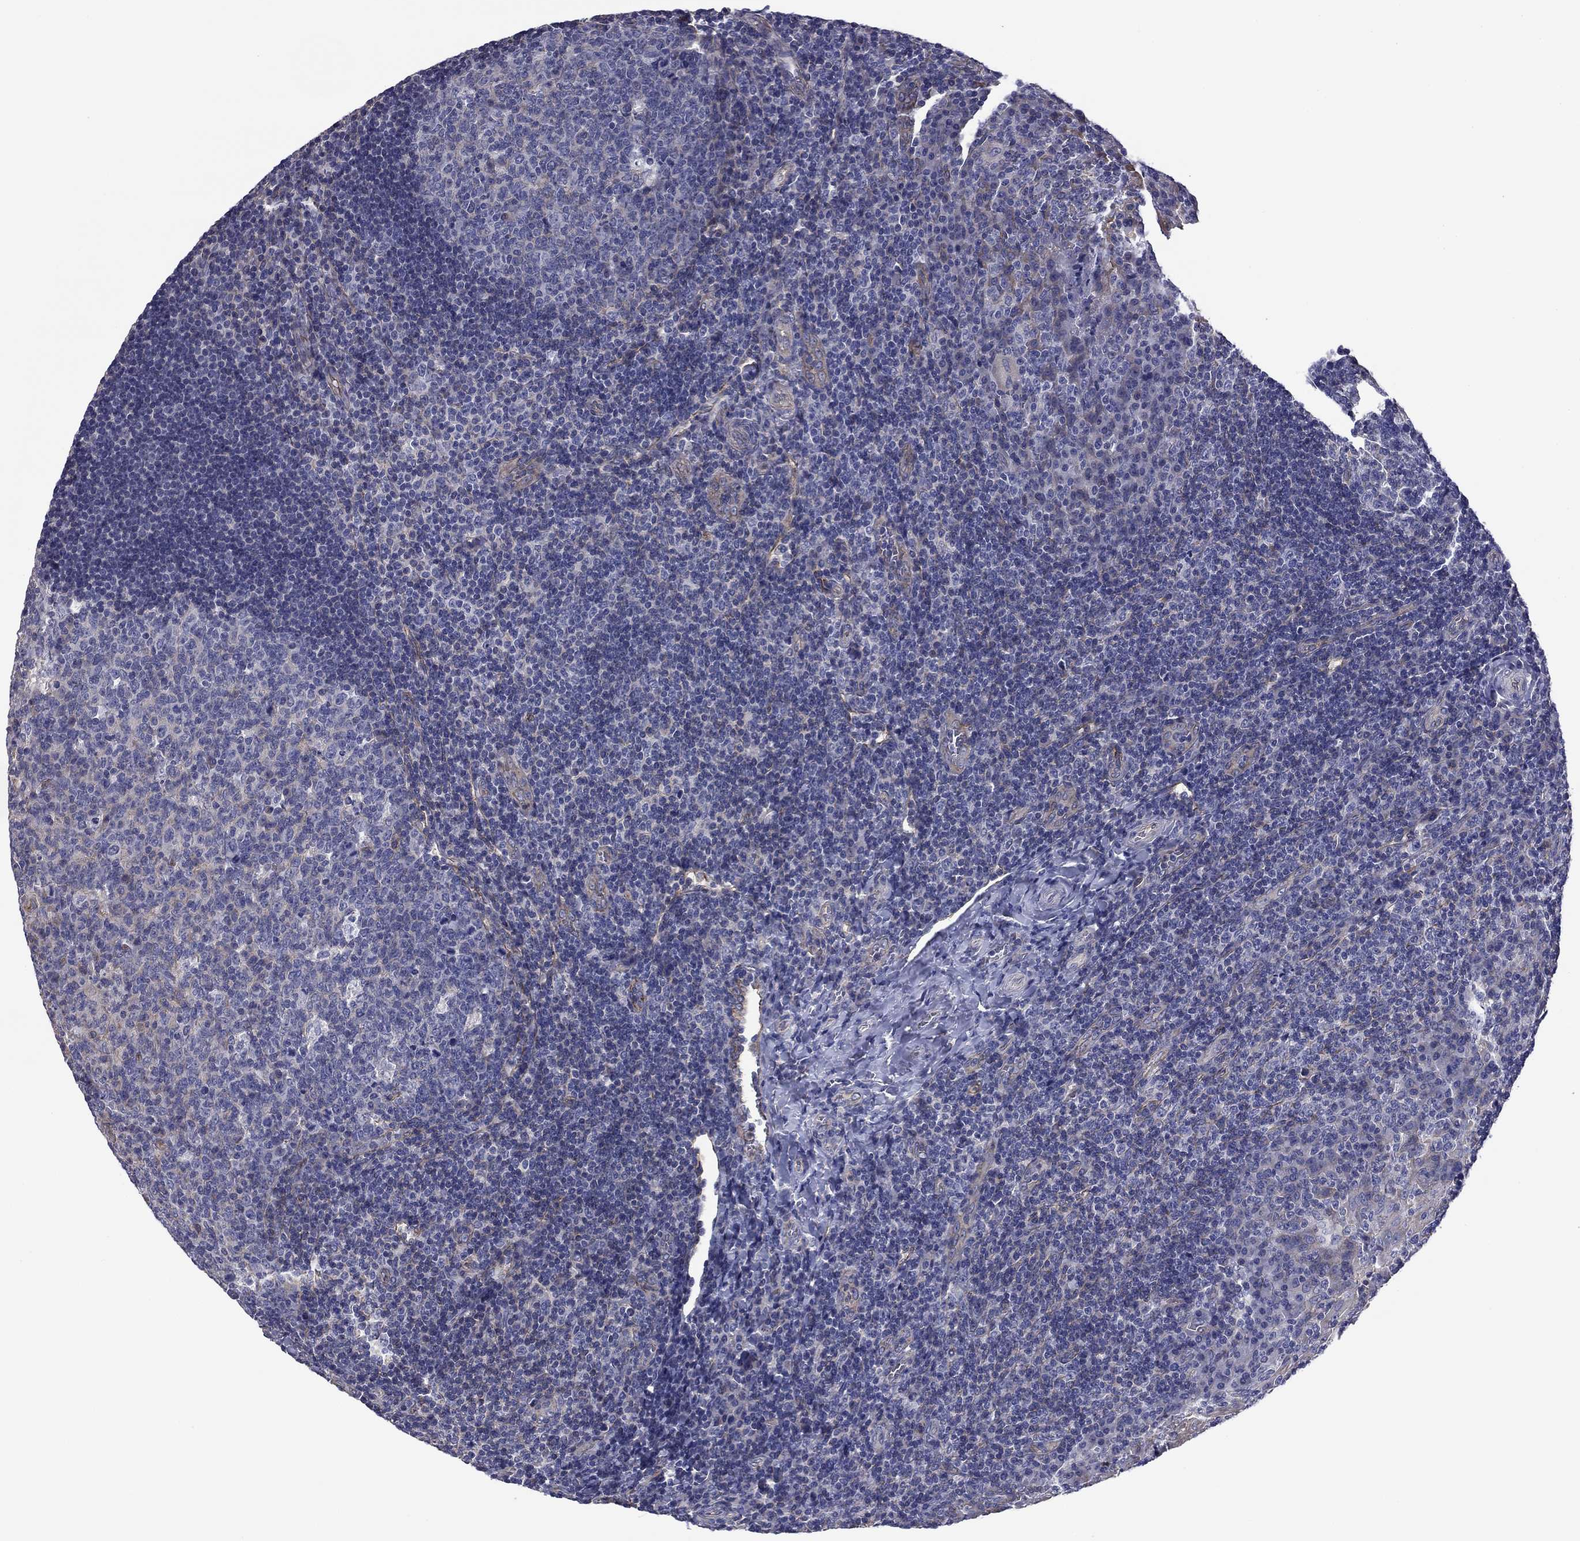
{"staining": {"intensity": "negative", "quantity": "none", "location": "none"}, "tissue": "tonsil", "cell_type": "Germinal center cells", "image_type": "normal", "snomed": [{"axis": "morphology", "description": "Normal tissue, NOS"}, {"axis": "topography", "description": "Tonsil"}], "caption": "Tonsil stained for a protein using immunohistochemistry displays no positivity germinal center cells.", "gene": "TCHH", "patient": {"sex": "male", "age": 17}}